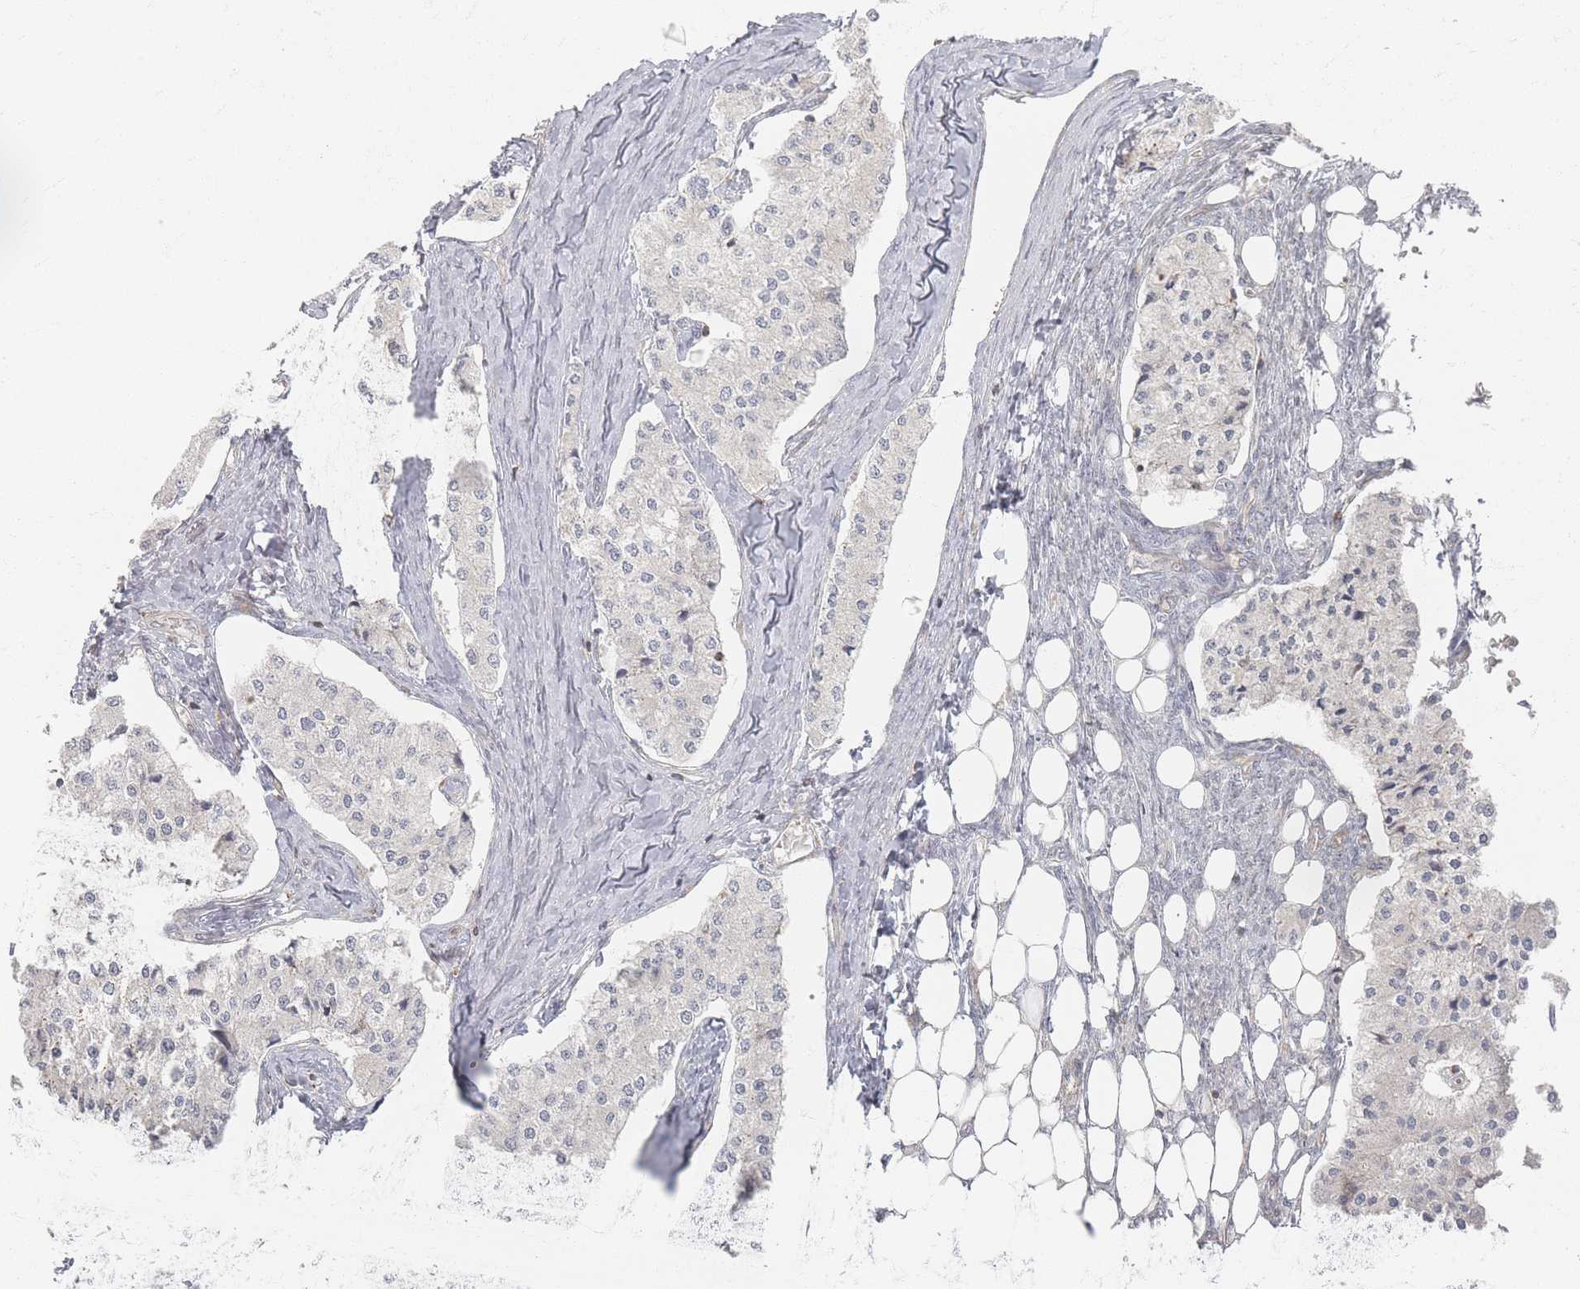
{"staining": {"intensity": "negative", "quantity": "none", "location": "none"}, "tissue": "carcinoid", "cell_type": "Tumor cells", "image_type": "cancer", "snomed": [{"axis": "morphology", "description": "Carcinoid, malignant, NOS"}, {"axis": "topography", "description": "Colon"}], "caption": "This is a micrograph of IHC staining of carcinoid, which shows no expression in tumor cells.", "gene": "ZNF852", "patient": {"sex": "female", "age": 52}}